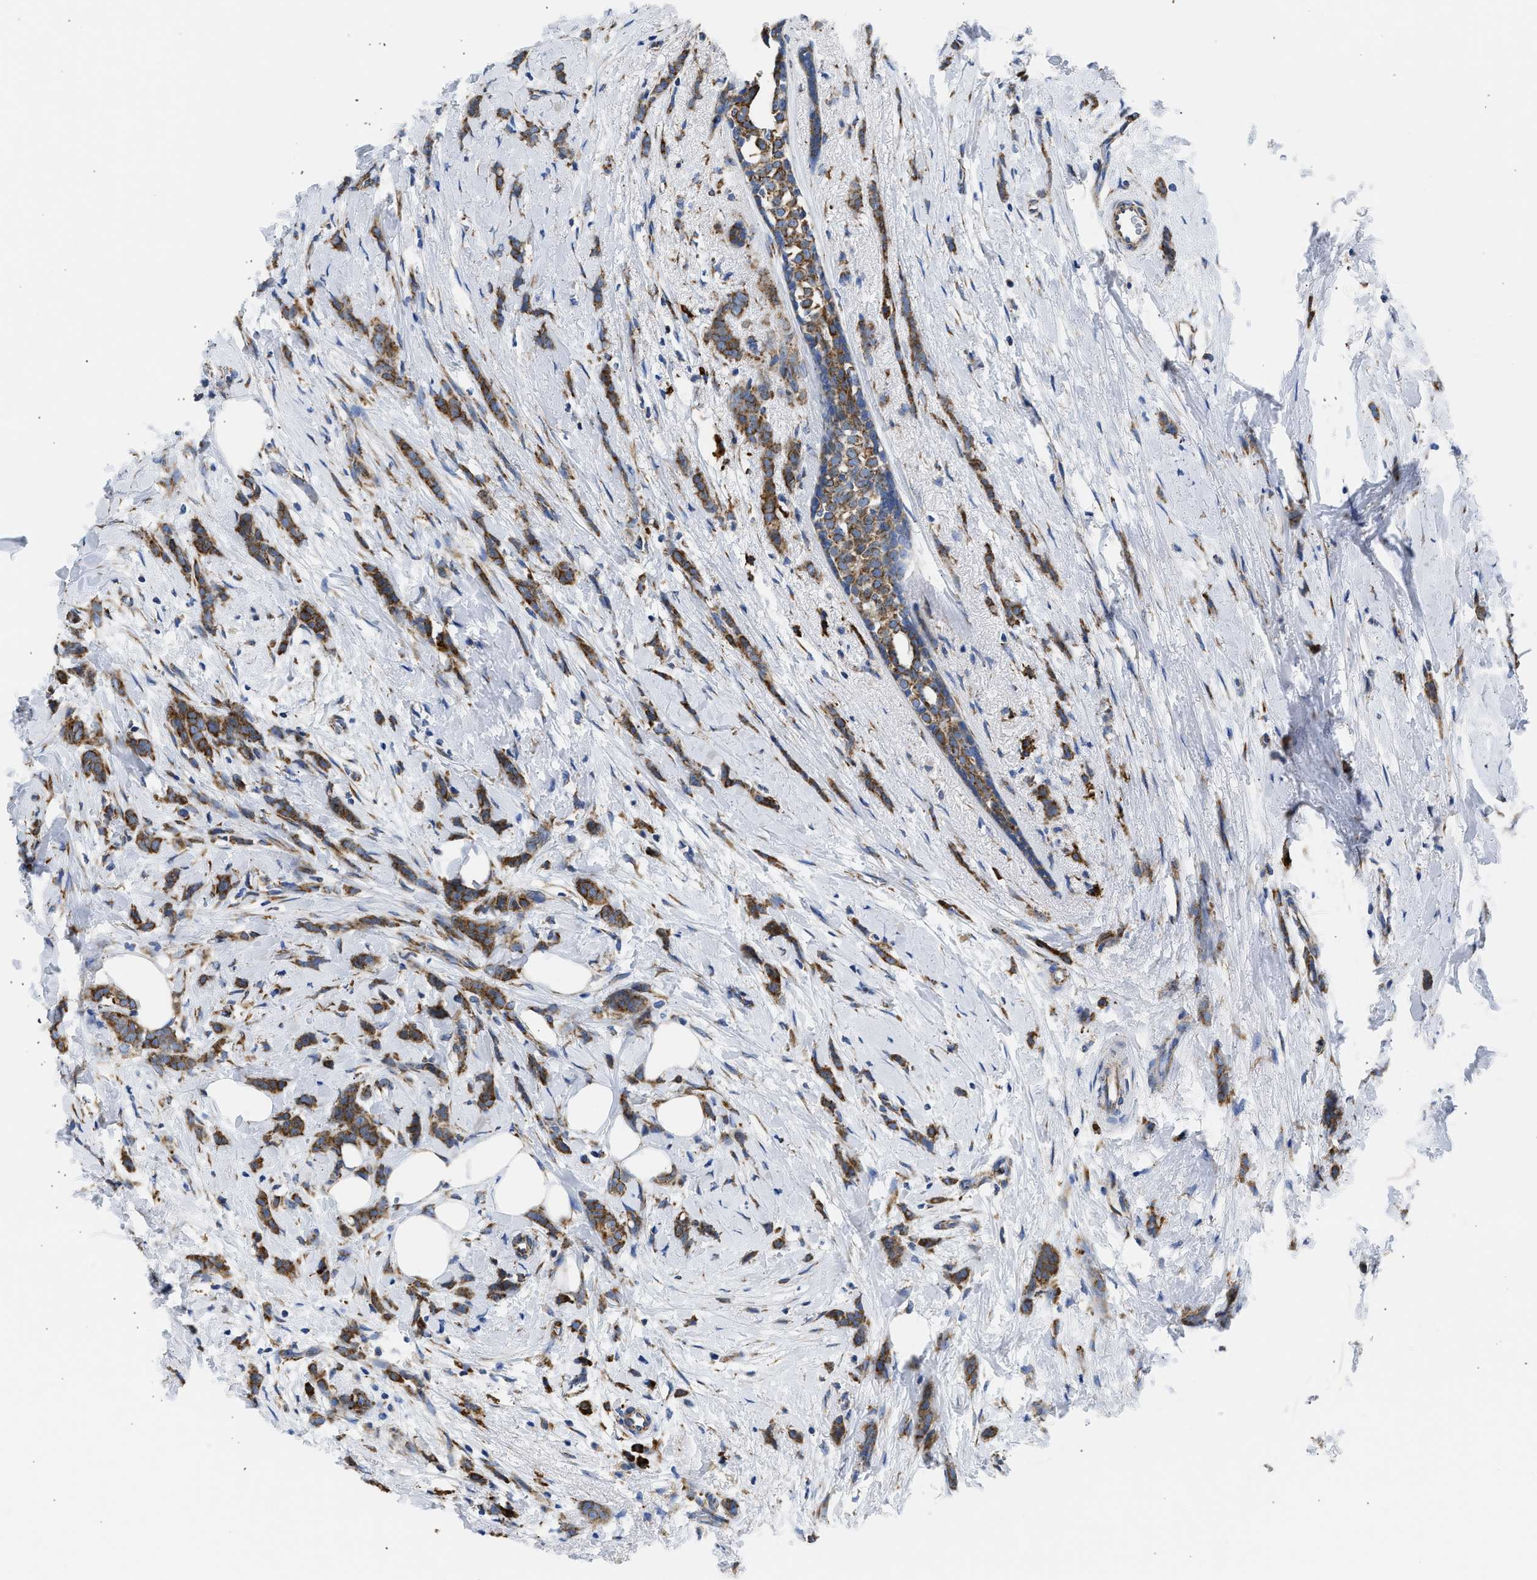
{"staining": {"intensity": "strong", "quantity": ">75%", "location": "cytoplasmic/membranous"}, "tissue": "breast cancer", "cell_type": "Tumor cells", "image_type": "cancer", "snomed": [{"axis": "morphology", "description": "Lobular carcinoma, in situ"}, {"axis": "morphology", "description": "Lobular carcinoma"}, {"axis": "topography", "description": "Breast"}], "caption": "Immunohistochemical staining of breast cancer shows strong cytoplasmic/membranous protein positivity in approximately >75% of tumor cells. The protein of interest is stained brown, and the nuclei are stained in blue (DAB IHC with brightfield microscopy, high magnification).", "gene": "CYCS", "patient": {"sex": "female", "age": 41}}